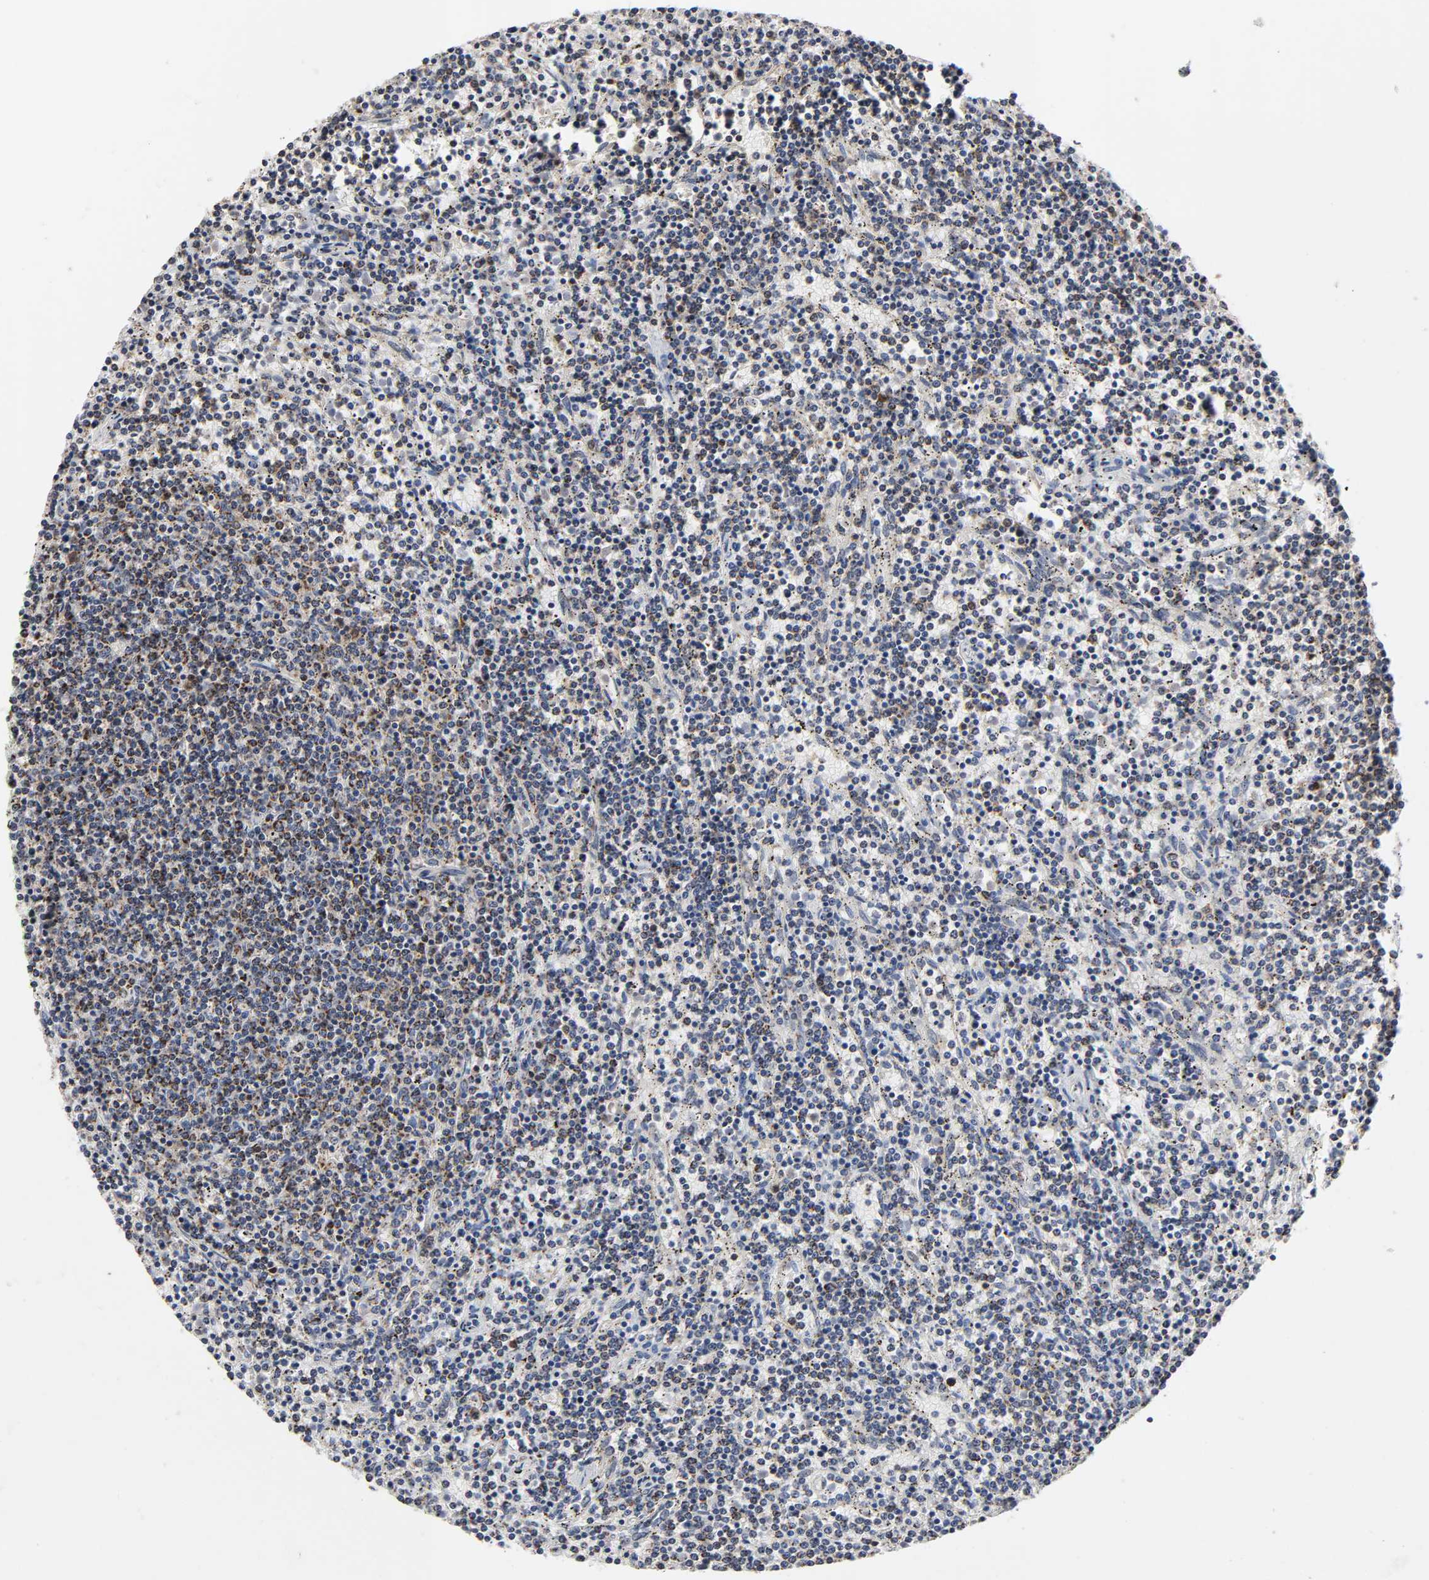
{"staining": {"intensity": "moderate", "quantity": ">75%", "location": "cytoplasmic/membranous"}, "tissue": "lymphoma", "cell_type": "Tumor cells", "image_type": "cancer", "snomed": [{"axis": "morphology", "description": "Malignant lymphoma, non-Hodgkin's type, Low grade"}, {"axis": "topography", "description": "Spleen"}], "caption": "Approximately >75% of tumor cells in human low-grade malignant lymphoma, non-Hodgkin's type demonstrate moderate cytoplasmic/membranous protein staining as visualized by brown immunohistochemical staining.", "gene": "AOPEP", "patient": {"sex": "female", "age": 50}}